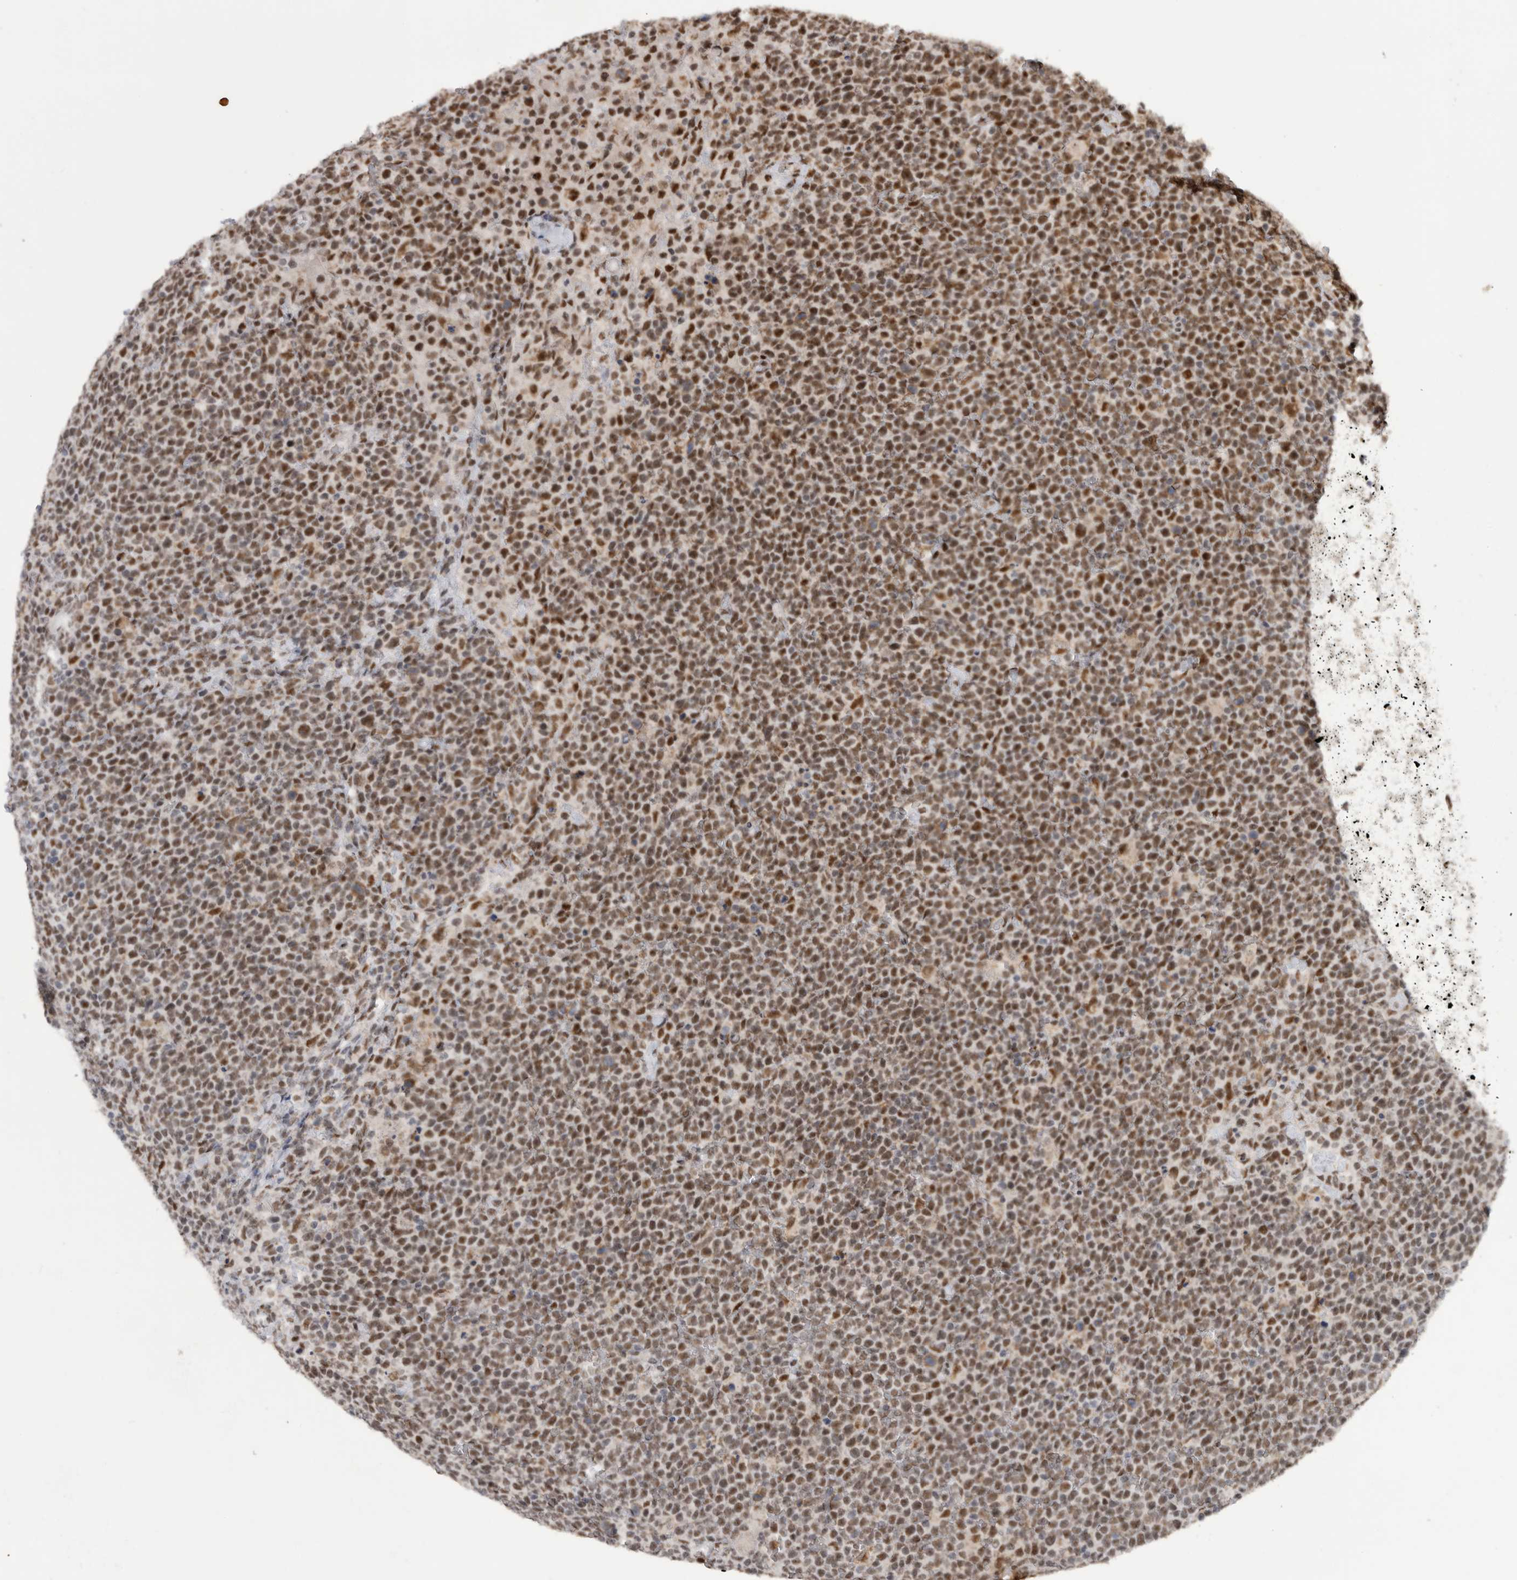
{"staining": {"intensity": "moderate", "quantity": ">75%", "location": "nuclear"}, "tissue": "lymphoma", "cell_type": "Tumor cells", "image_type": "cancer", "snomed": [{"axis": "morphology", "description": "Malignant lymphoma, non-Hodgkin's type, High grade"}, {"axis": "topography", "description": "Lymph node"}], "caption": "Brown immunohistochemical staining in lymphoma shows moderate nuclear staining in about >75% of tumor cells.", "gene": "PPP1R10", "patient": {"sex": "male", "age": 61}}